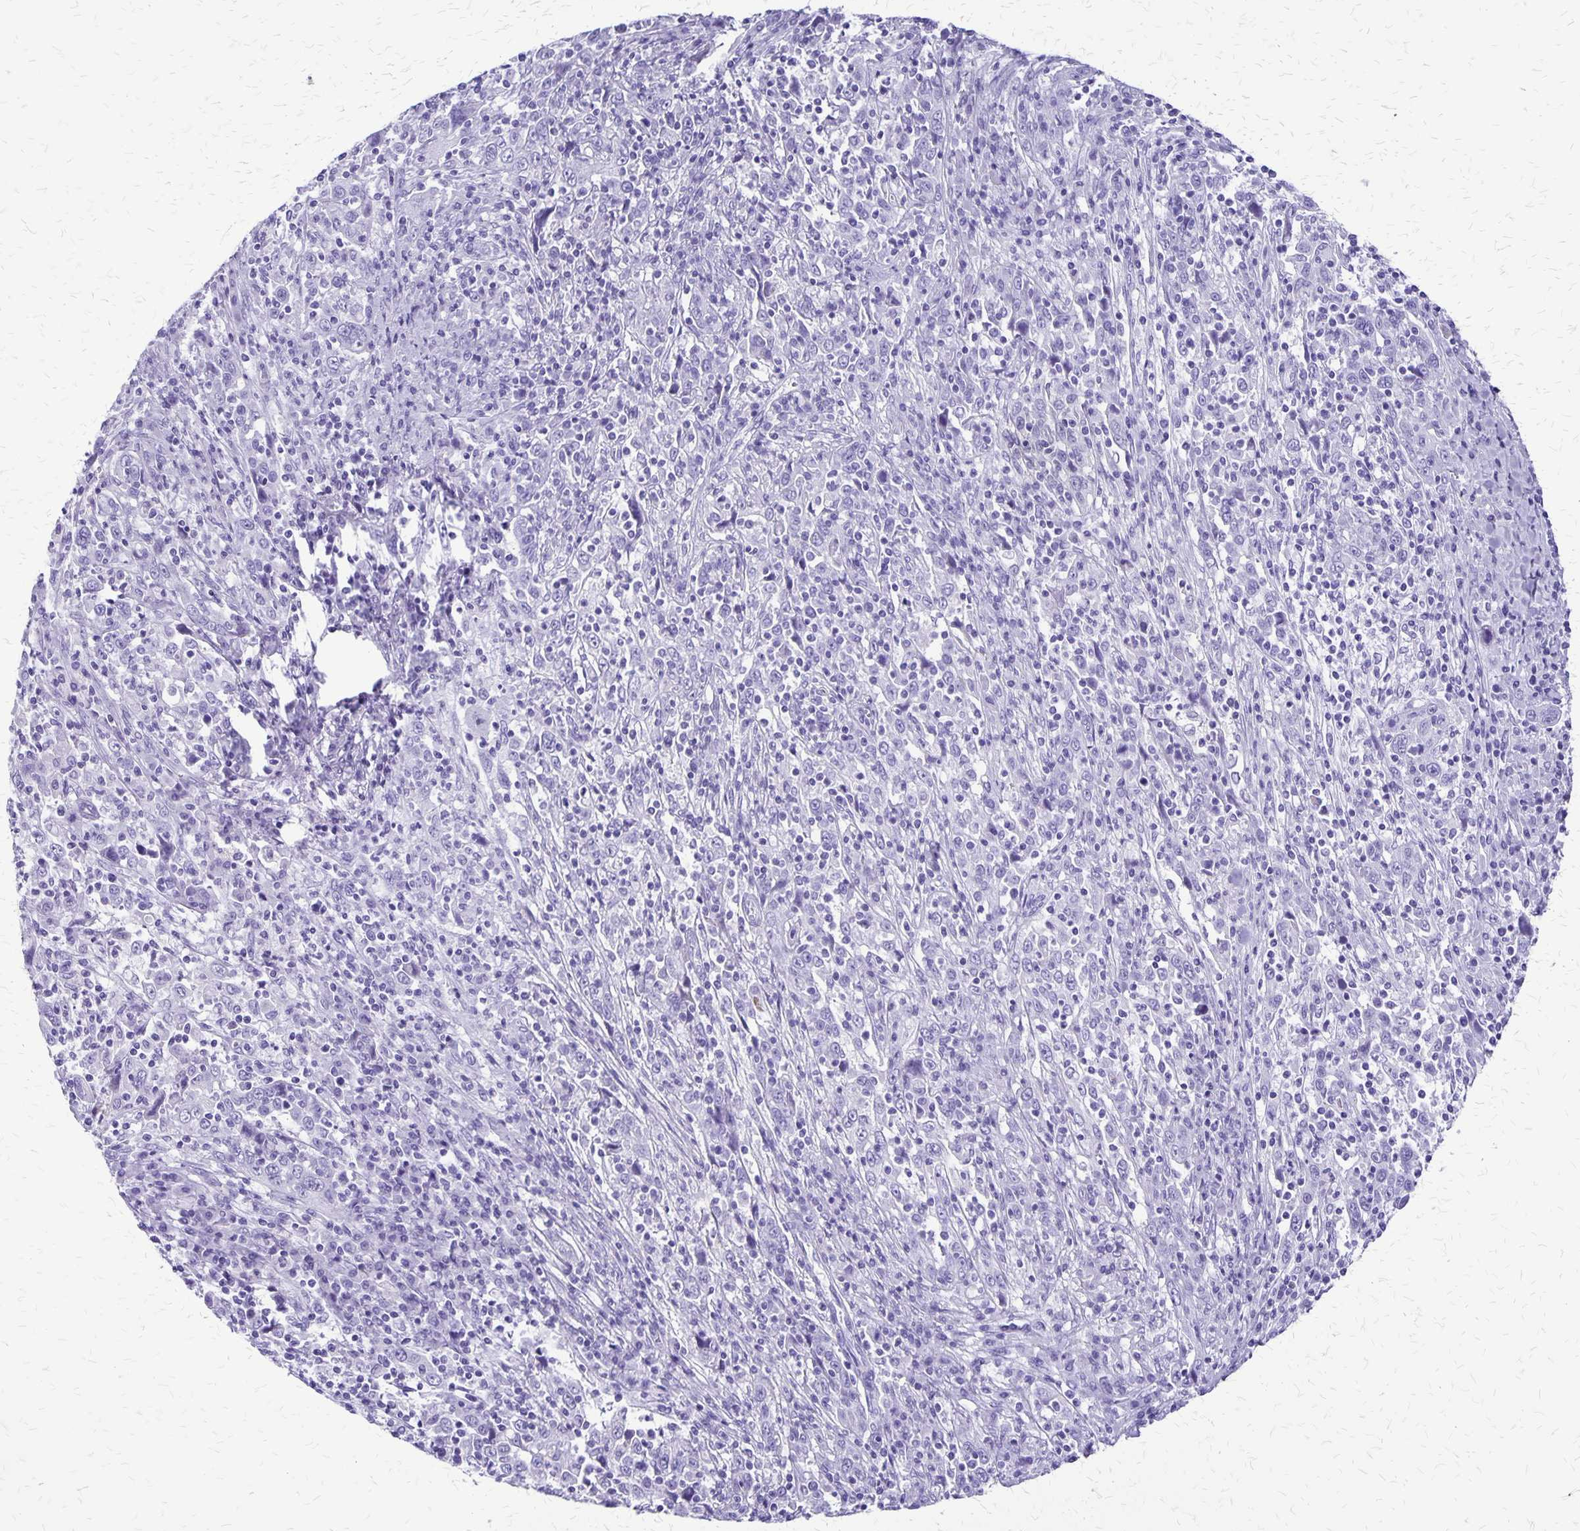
{"staining": {"intensity": "negative", "quantity": "none", "location": "none"}, "tissue": "cervical cancer", "cell_type": "Tumor cells", "image_type": "cancer", "snomed": [{"axis": "morphology", "description": "Squamous cell carcinoma, NOS"}, {"axis": "topography", "description": "Cervix"}], "caption": "Squamous cell carcinoma (cervical) stained for a protein using IHC exhibits no positivity tumor cells.", "gene": "SLC13A2", "patient": {"sex": "female", "age": 46}}